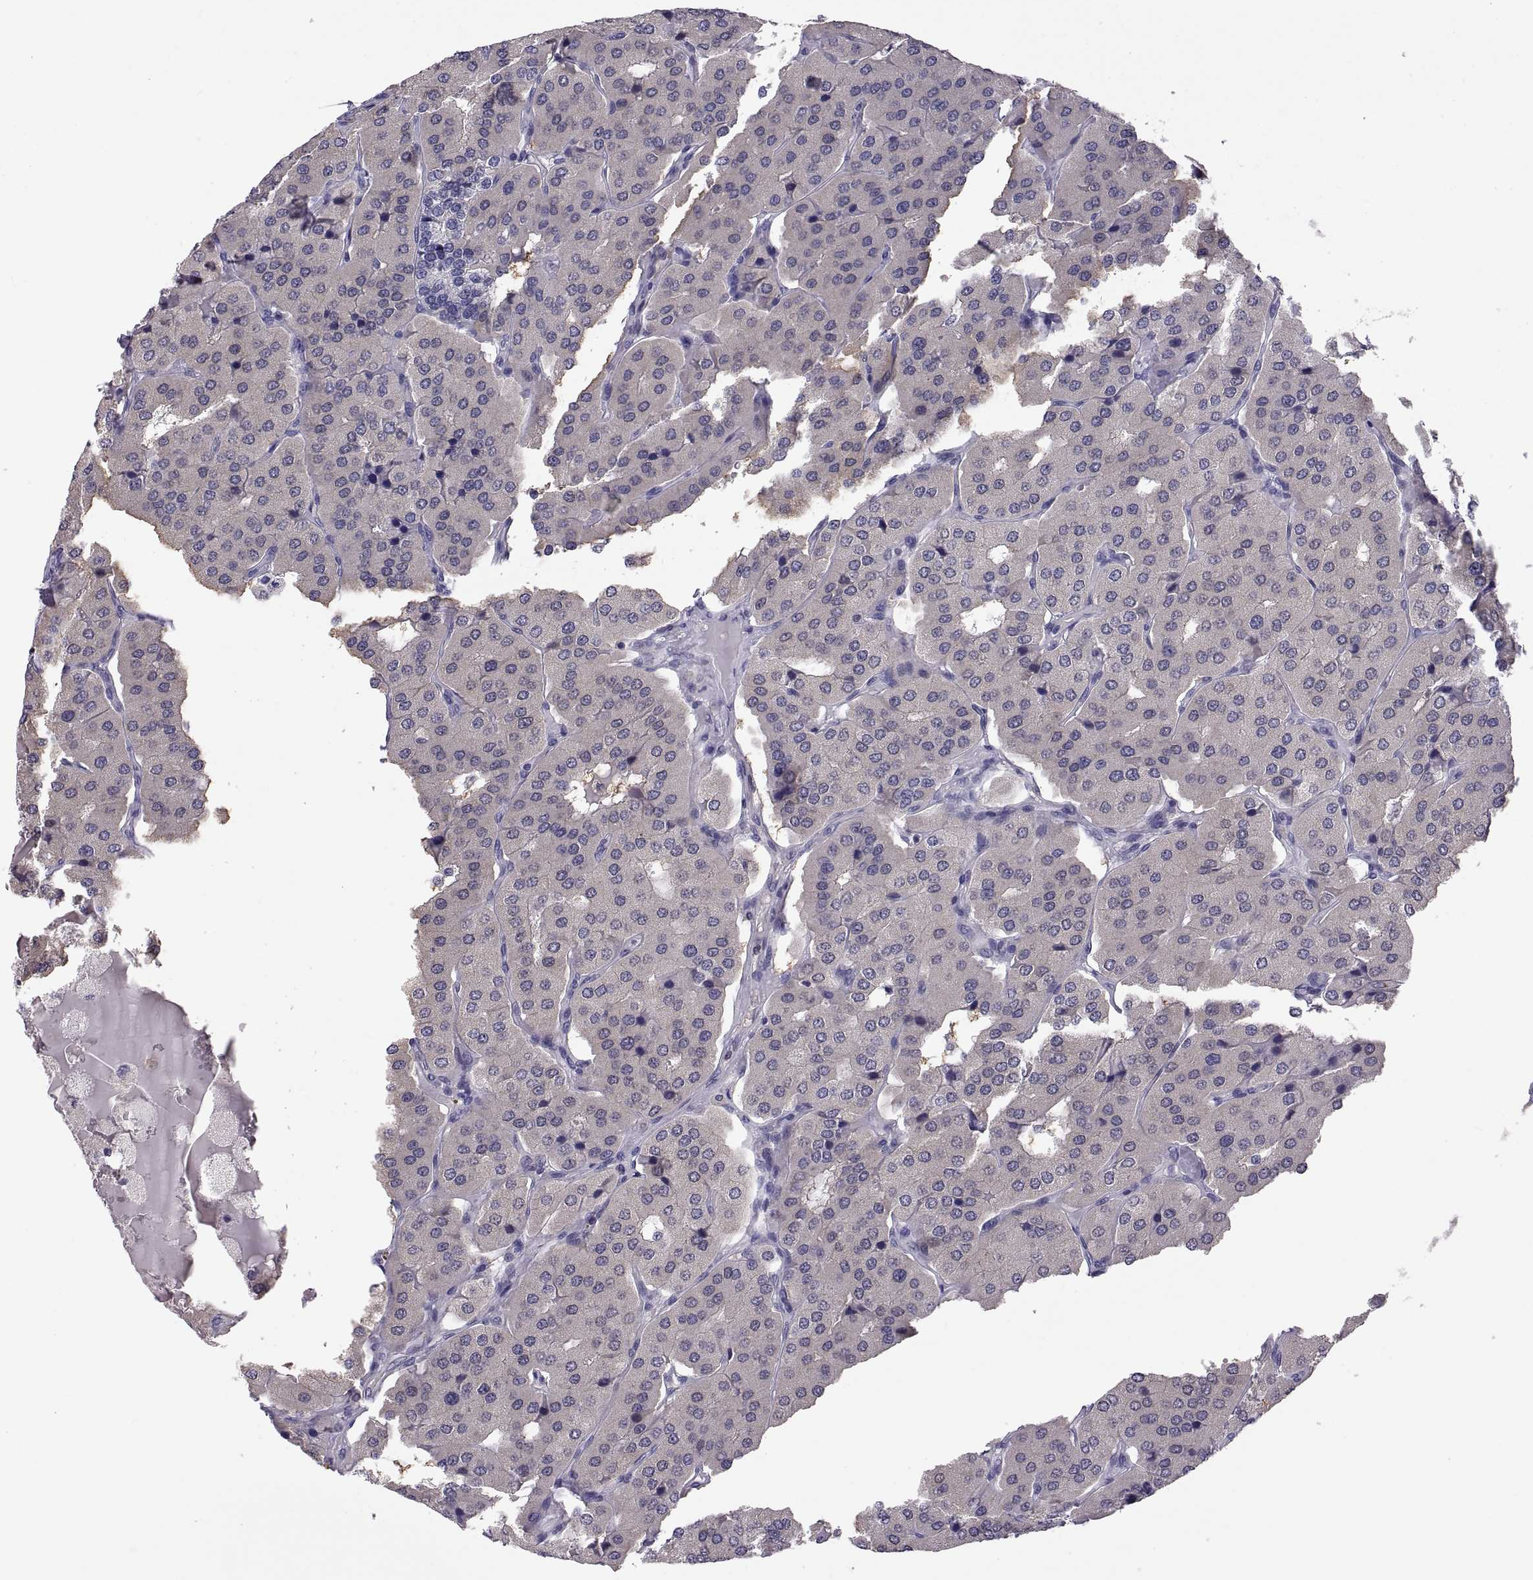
{"staining": {"intensity": "negative", "quantity": "none", "location": "none"}, "tissue": "parathyroid gland", "cell_type": "Glandular cells", "image_type": "normal", "snomed": [{"axis": "morphology", "description": "Normal tissue, NOS"}, {"axis": "morphology", "description": "Adenoma, NOS"}, {"axis": "topography", "description": "Parathyroid gland"}], "caption": "This is a image of immunohistochemistry (IHC) staining of benign parathyroid gland, which shows no expression in glandular cells. Nuclei are stained in blue.", "gene": "FGF9", "patient": {"sex": "female", "age": 86}}